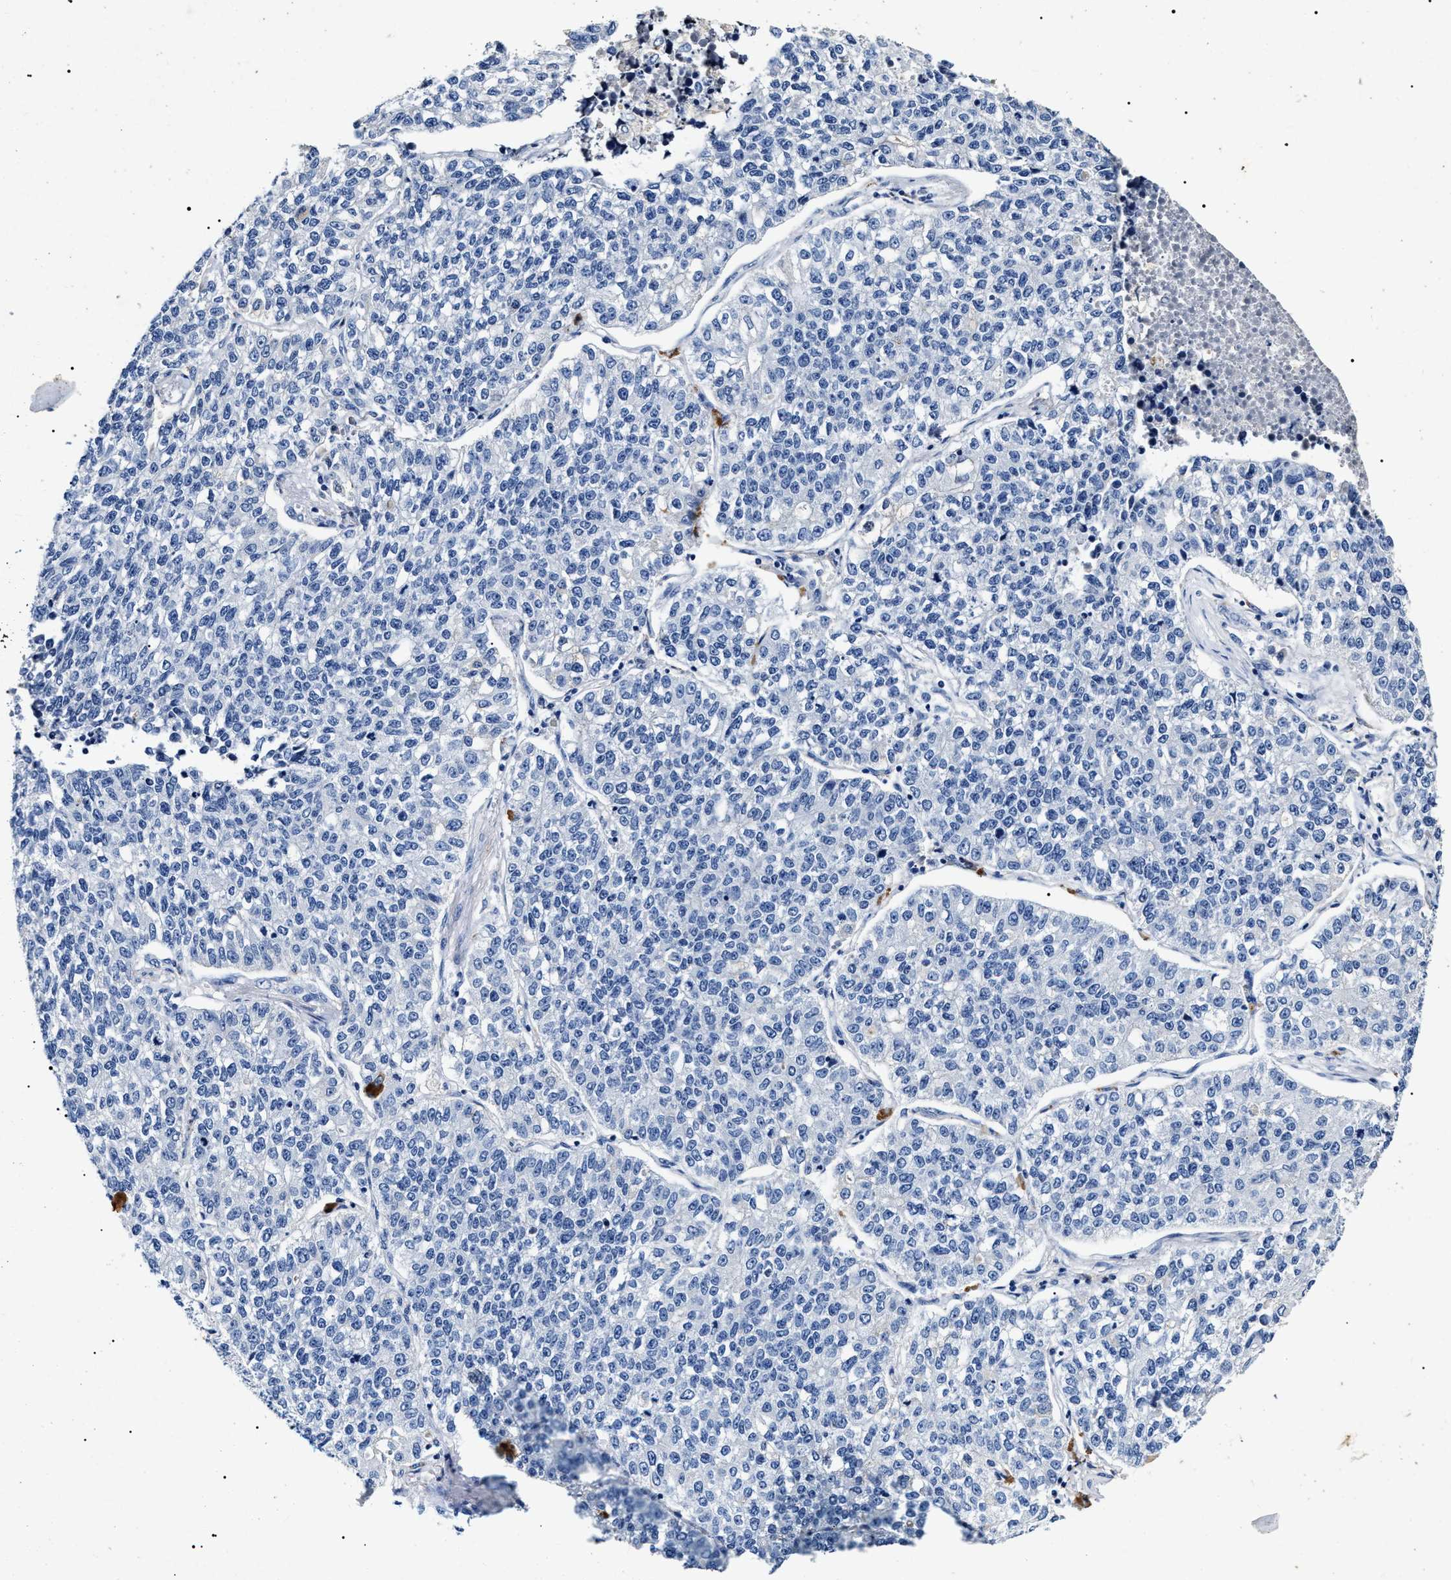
{"staining": {"intensity": "negative", "quantity": "none", "location": "none"}, "tissue": "lung cancer", "cell_type": "Tumor cells", "image_type": "cancer", "snomed": [{"axis": "morphology", "description": "Adenocarcinoma, NOS"}, {"axis": "topography", "description": "Lung"}], "caption": "IHC of human lung adenocarcinoma reveals no expression in tumor cells.", "gene": "LRRC8E", "patient": {"sex": "male", "age": 49}}